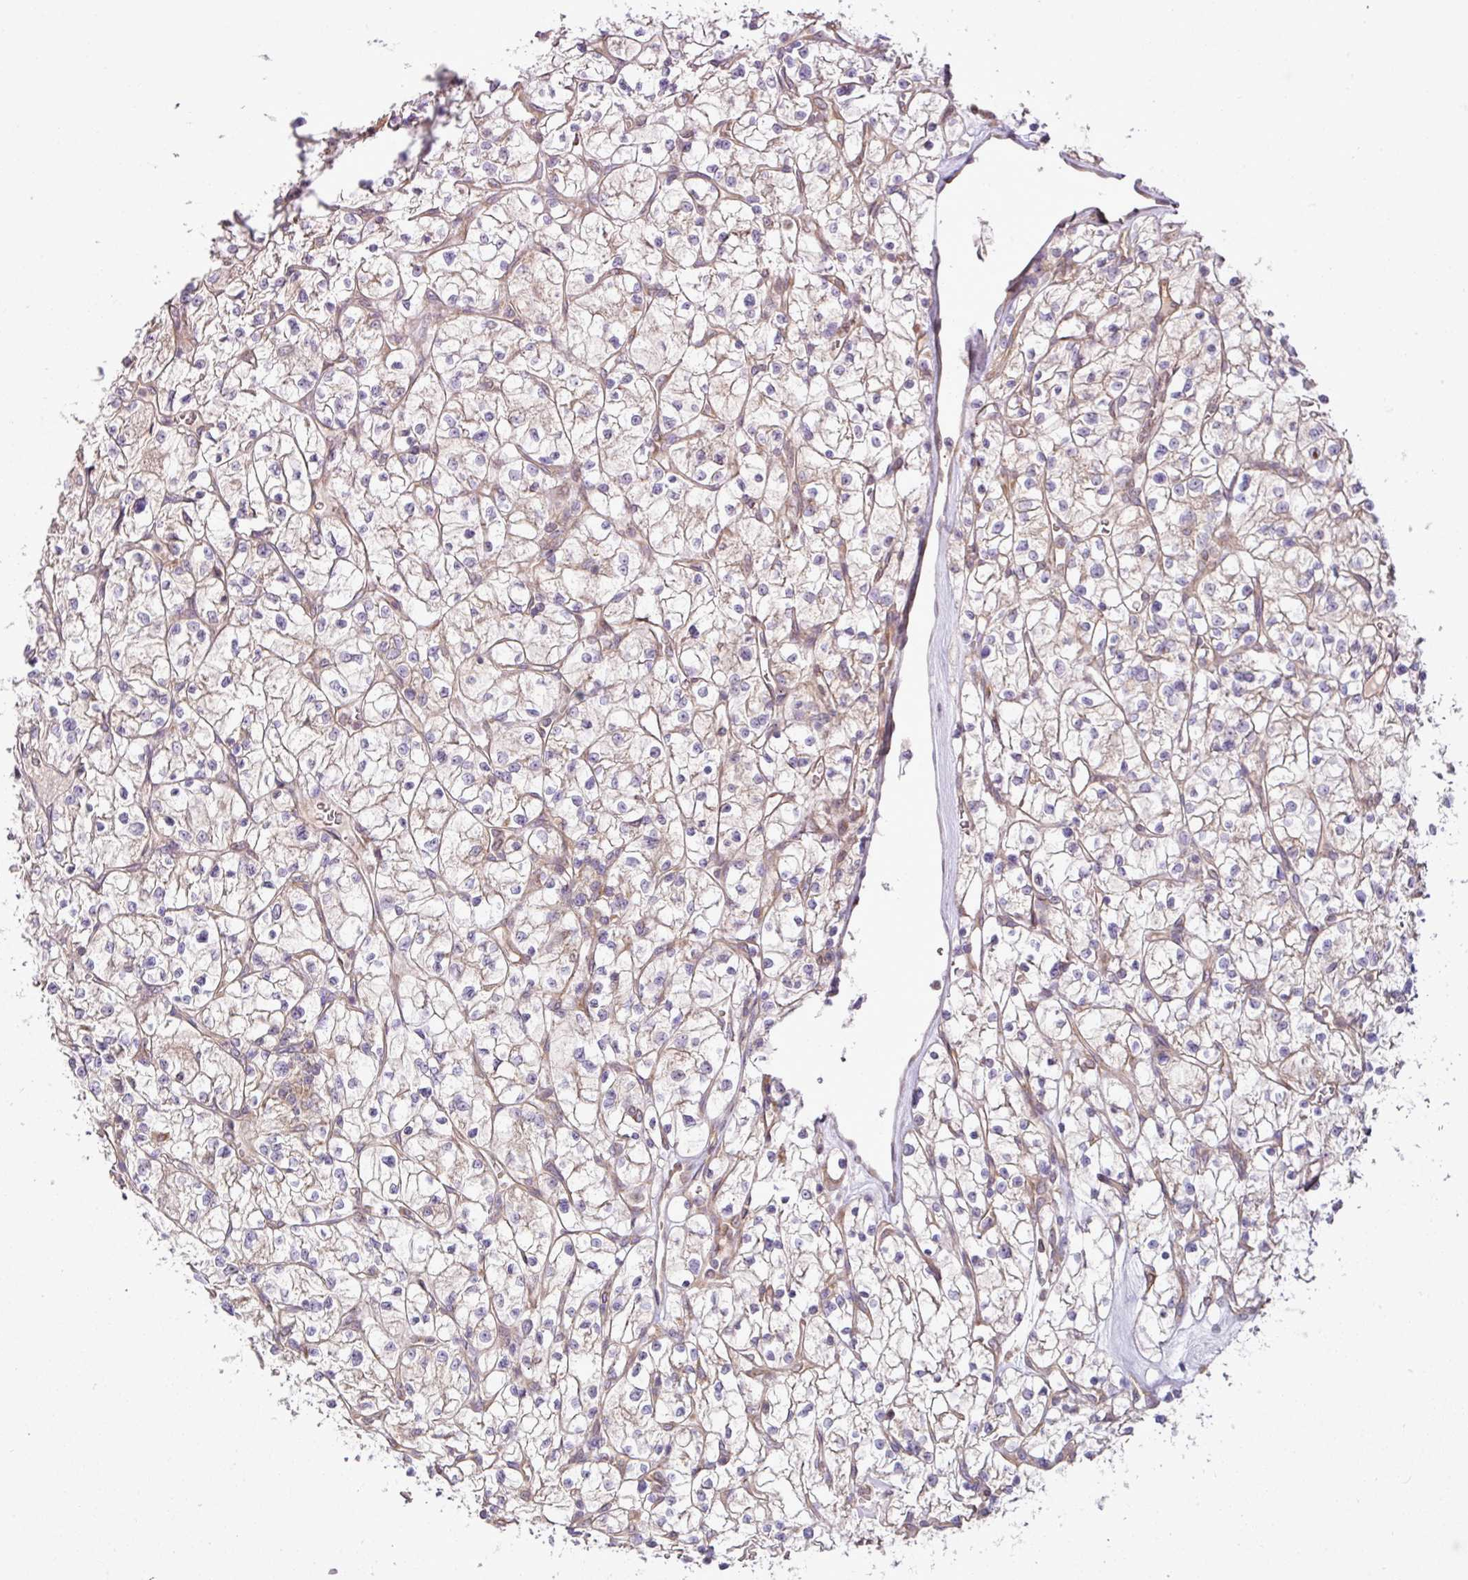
{"staining": {"intensity": "negative", "quantity": "none", "location": "none"}, "tissue": "renal cancer", "cell_type": "Tumor cells", "image_type": "cancer", "snomed": [{"axis": "morphology", "description": "Adenocarcinoma, NOS"}, {"axis": "topography", "description": "Kidney"}], "caption": "IHC micrograph of renal cancer stained for a protein (brown), which exhibits no staining in tumor cells.", "gene": "COX18", "patient": {"sex": "female", "age": 64}}